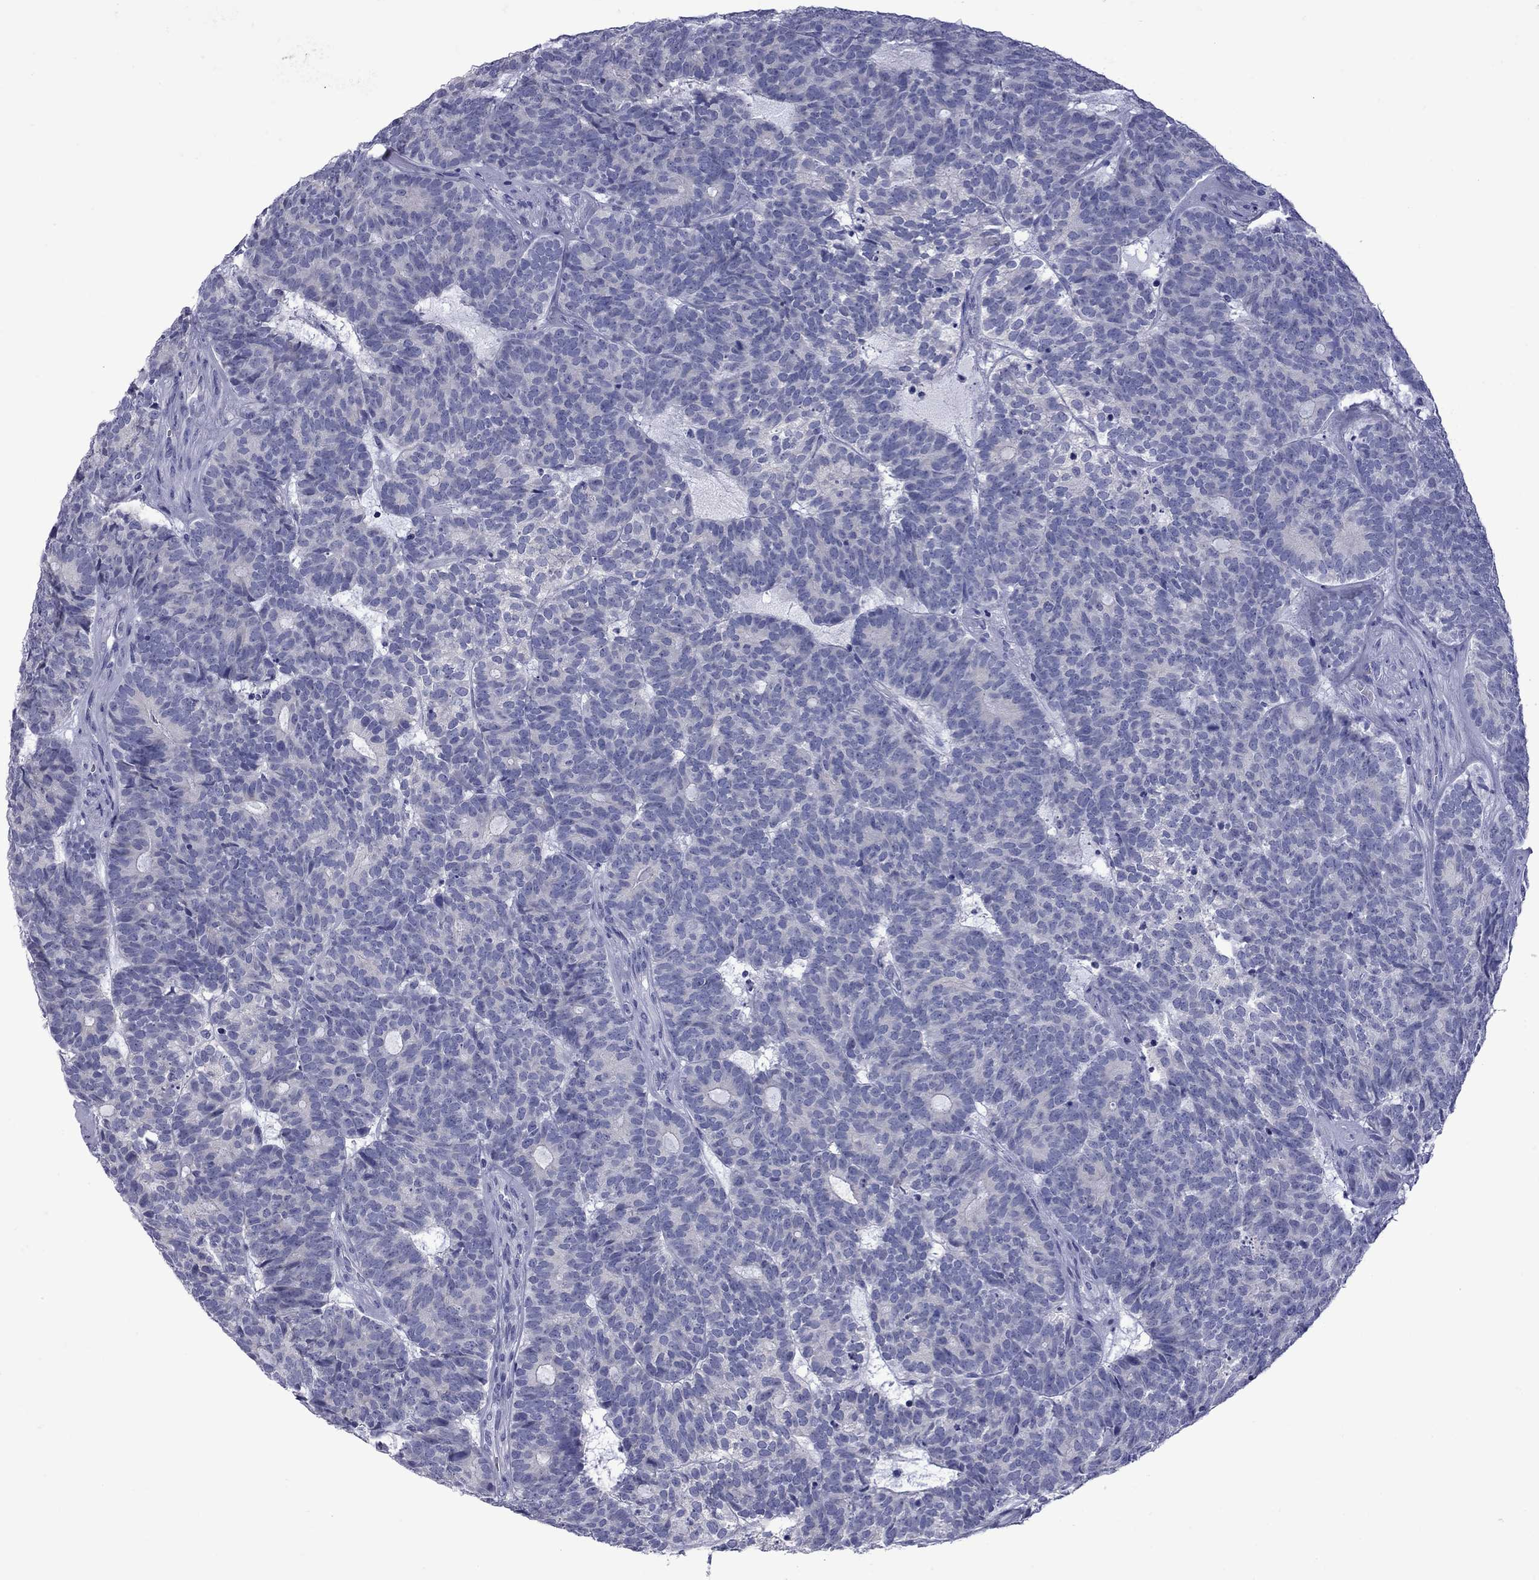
{"staining": {"intensity": "negative", "quantity": "none", "location": "none"}, "tissue": "head and neck cancer", "cell_type": "Tumor cells", "image_type": "cancer", "snomed": [{"axis": "morphology", "description": "Adenocarcinoma, NOS"}, {"axis": "topography", "description": "Head-Neck"}], "caption": "Adenocarcinoma (head and neck) stained for a protein using immunohistochemistry (IHC) demonstrates no expression tumor cells.", "gene": "EPPIN", "patient": {"sex": "female", "age": 81}}